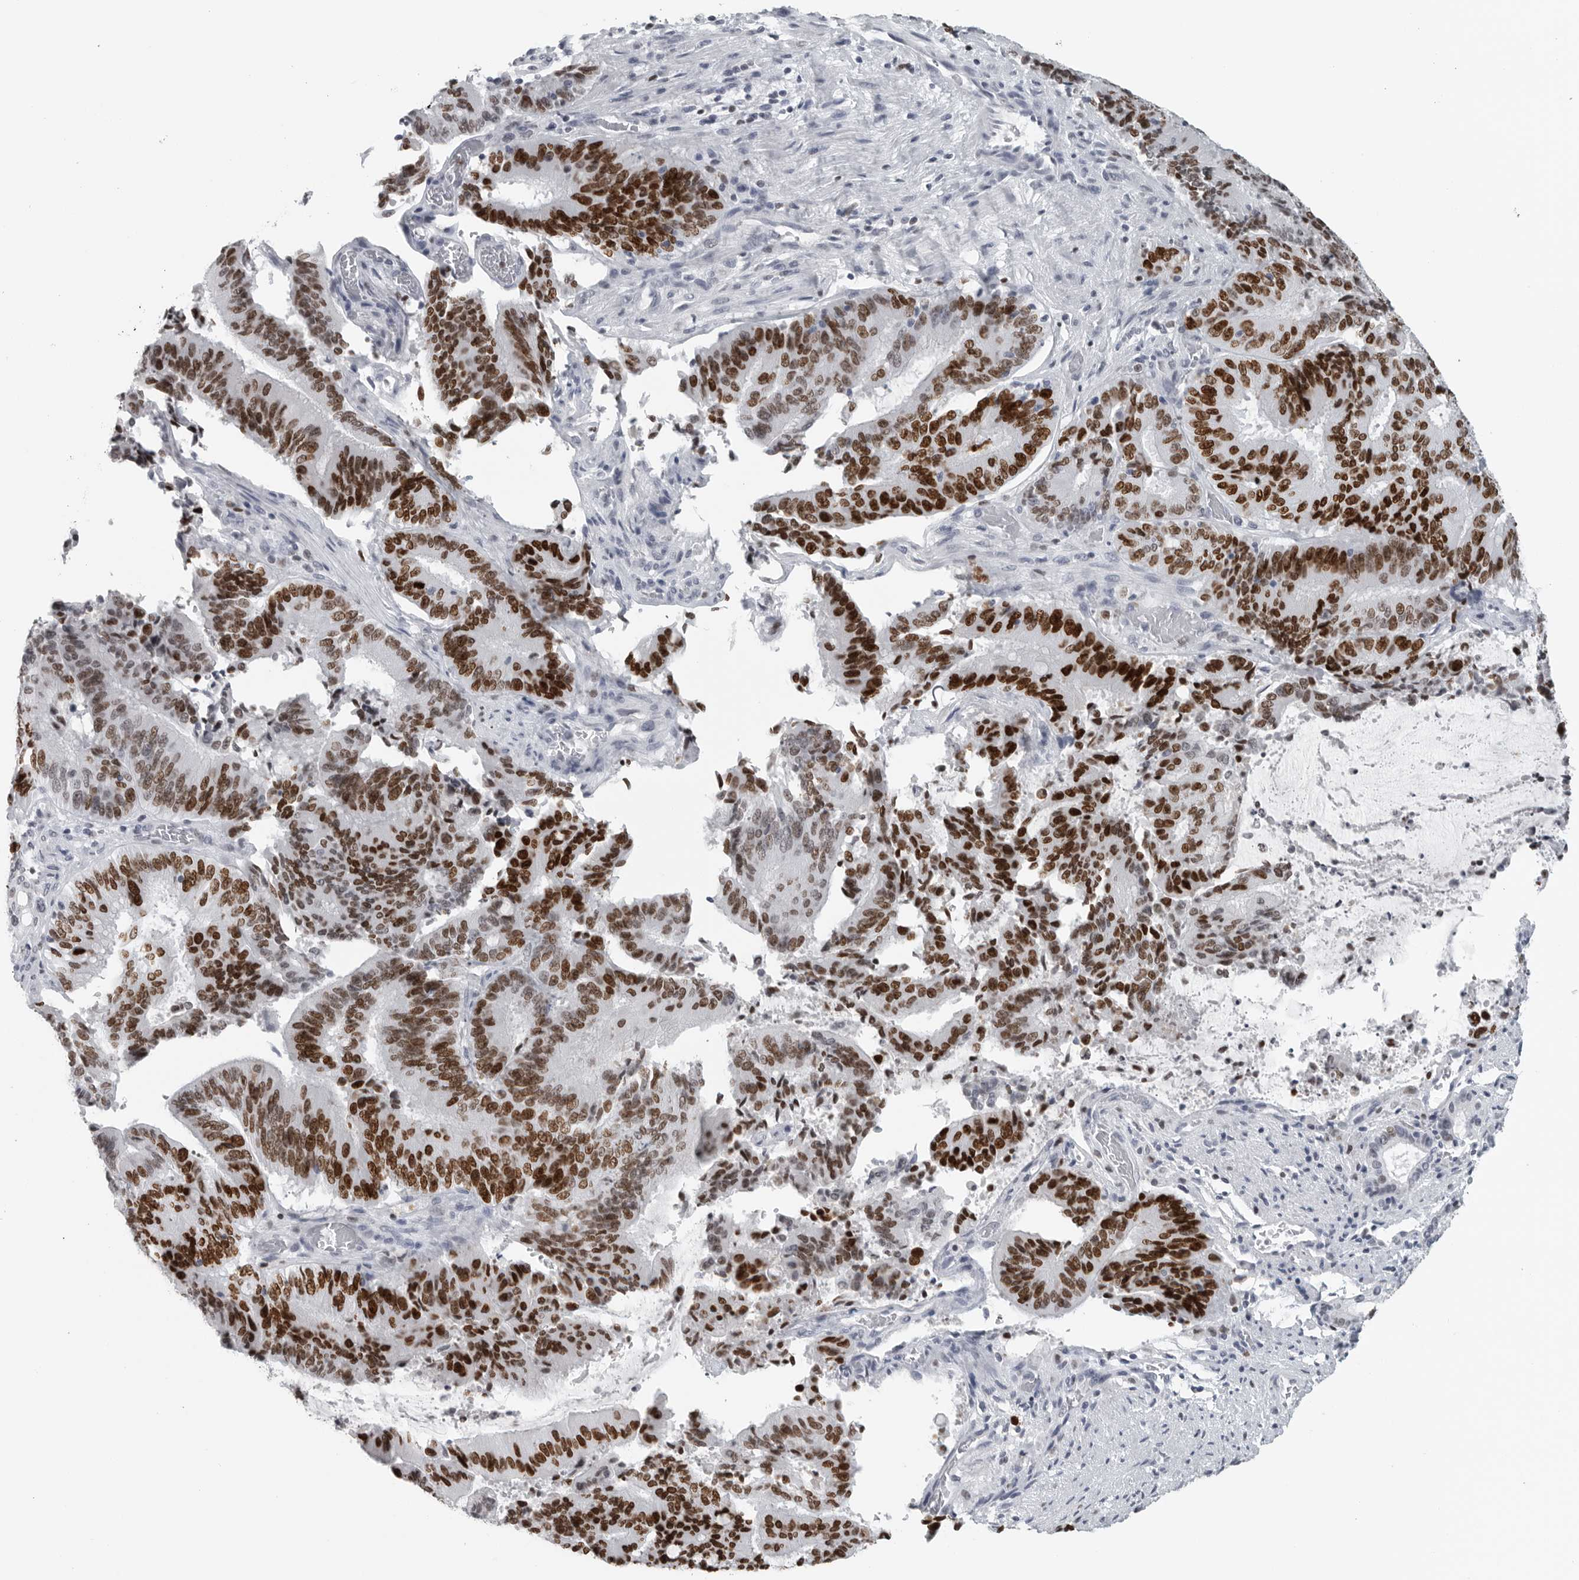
{"staining": {"intensity": "strong", "quantity": ">75%", "location": "nuclear"}, "tissue": "liver cancer", "cell_type": "Tumor cells", "image_type": "cancer", "snomed": [{"axis": "morphology", "description": "Normal tissue, NOS"}, {"axis": "morphology", "description": "Cholangiocarcinoma"}, {"axis": "topography", "description": "Liver"}, {"axis": "topography", "description": "Peripheral nerve tissue"}], "caption": "Tumor cells reveal high levels of strong nuclear staining in about >75% of cells in liver cholangiocarcinoma. The staining was performed using DAB, with brown indicating positive protein expression. Nuclei are stained blue with hematoxylin.", "gene": "SATB2", "patient": {"sex": "female", "age": 73}}